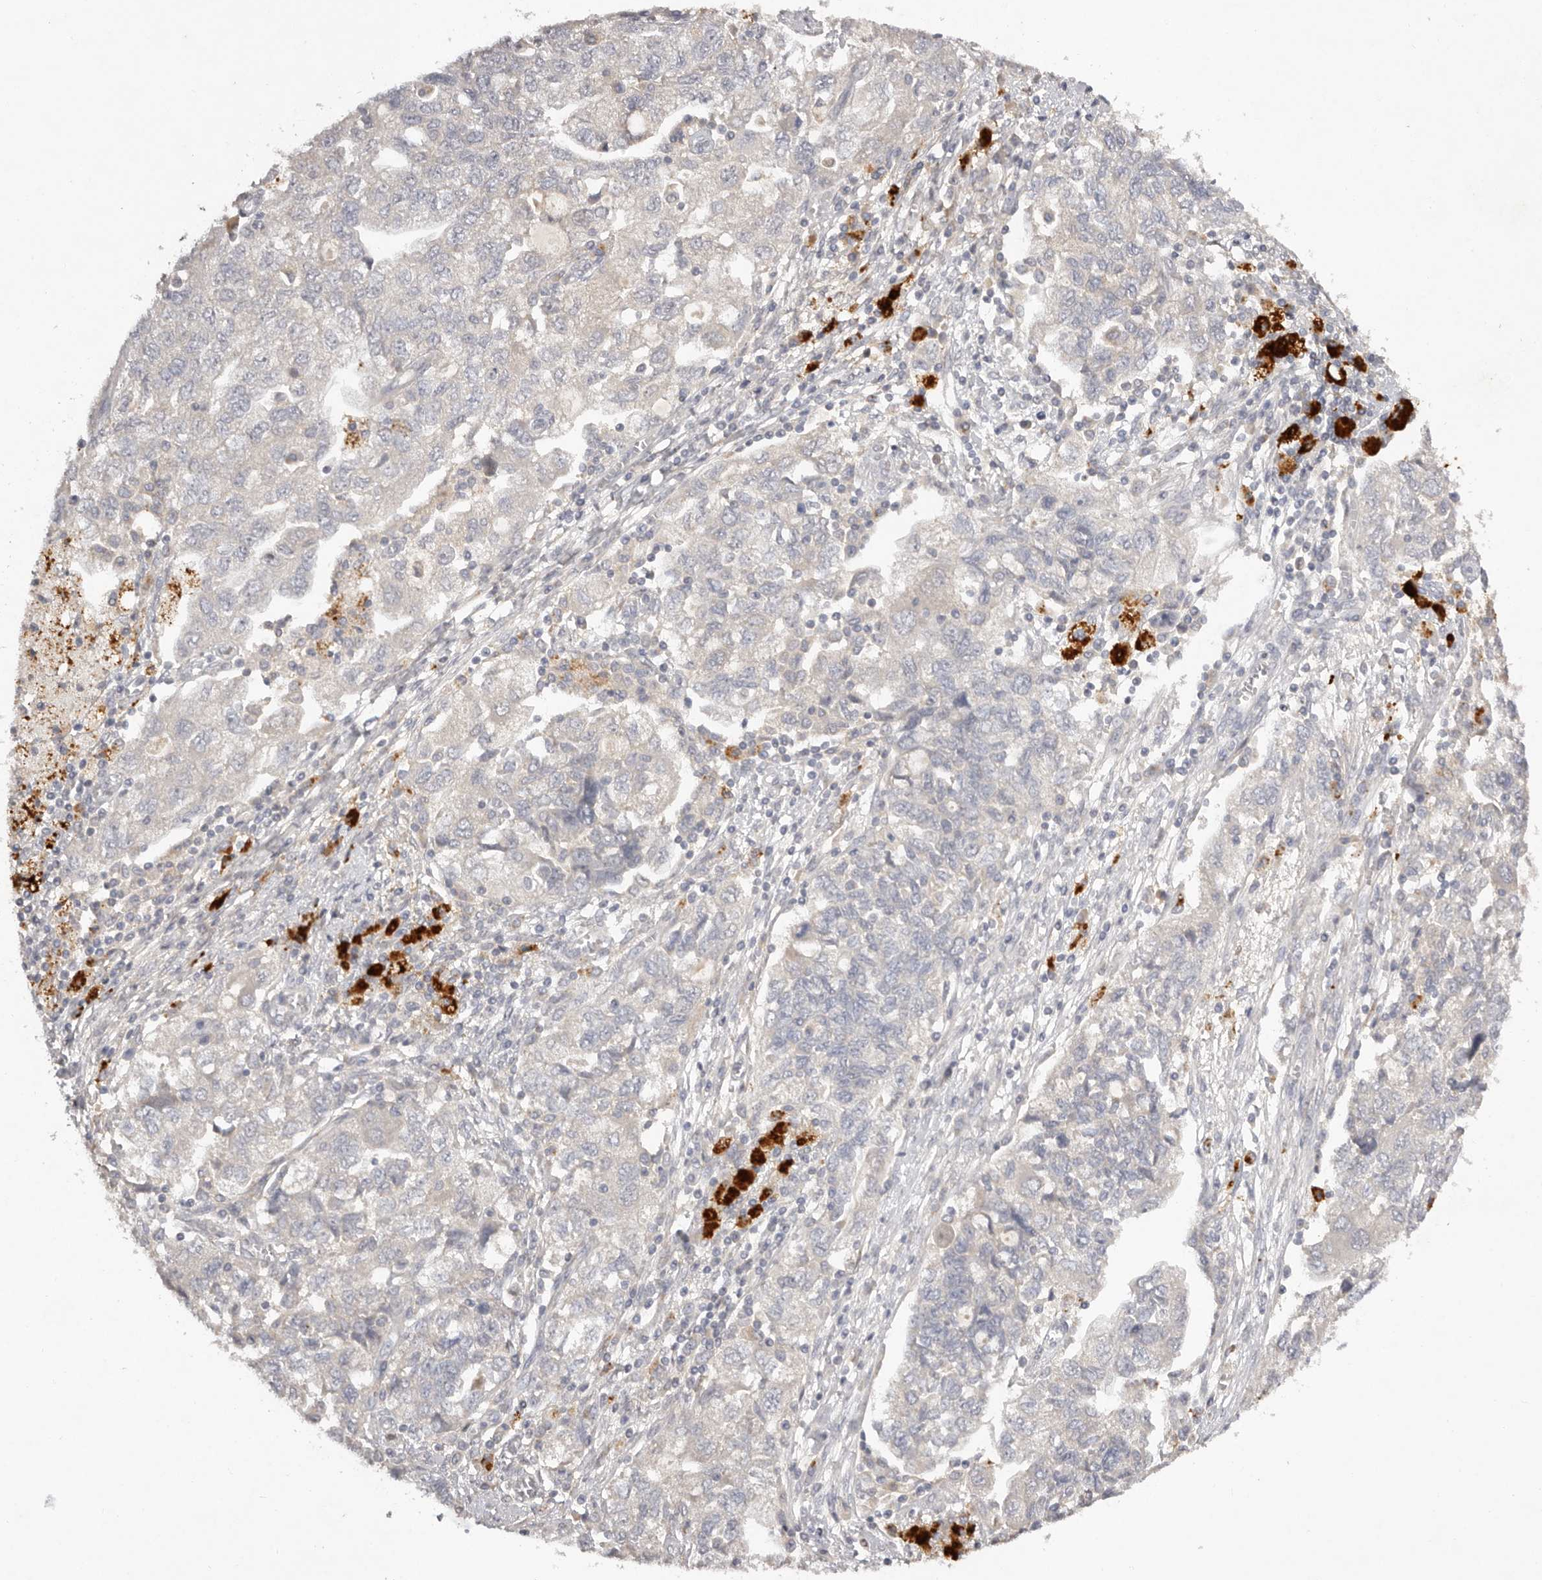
{"staining": {"intensity": "negative", "quantity": "none", "location": "none"}, "tissue": "ovarian cancer", "cell_type": "Tumor cells", "image_type": "cancer", "snomed": [{"axis": "morphology", "description": "Carcinoma, NOS"}, {"axis": "morphology", "description": "Cystadenocarcinoma, serous, NOS"}, {"axis": "topography", "description": "Ovary"}], "caption": "Carcinoma (ovarian) stained for a protein using immunohistochemistry (IHC) demonstrates no positivity tumor cells.", "gene": "SCUBE2", "patient": {"sex": "female", "age": 69}}